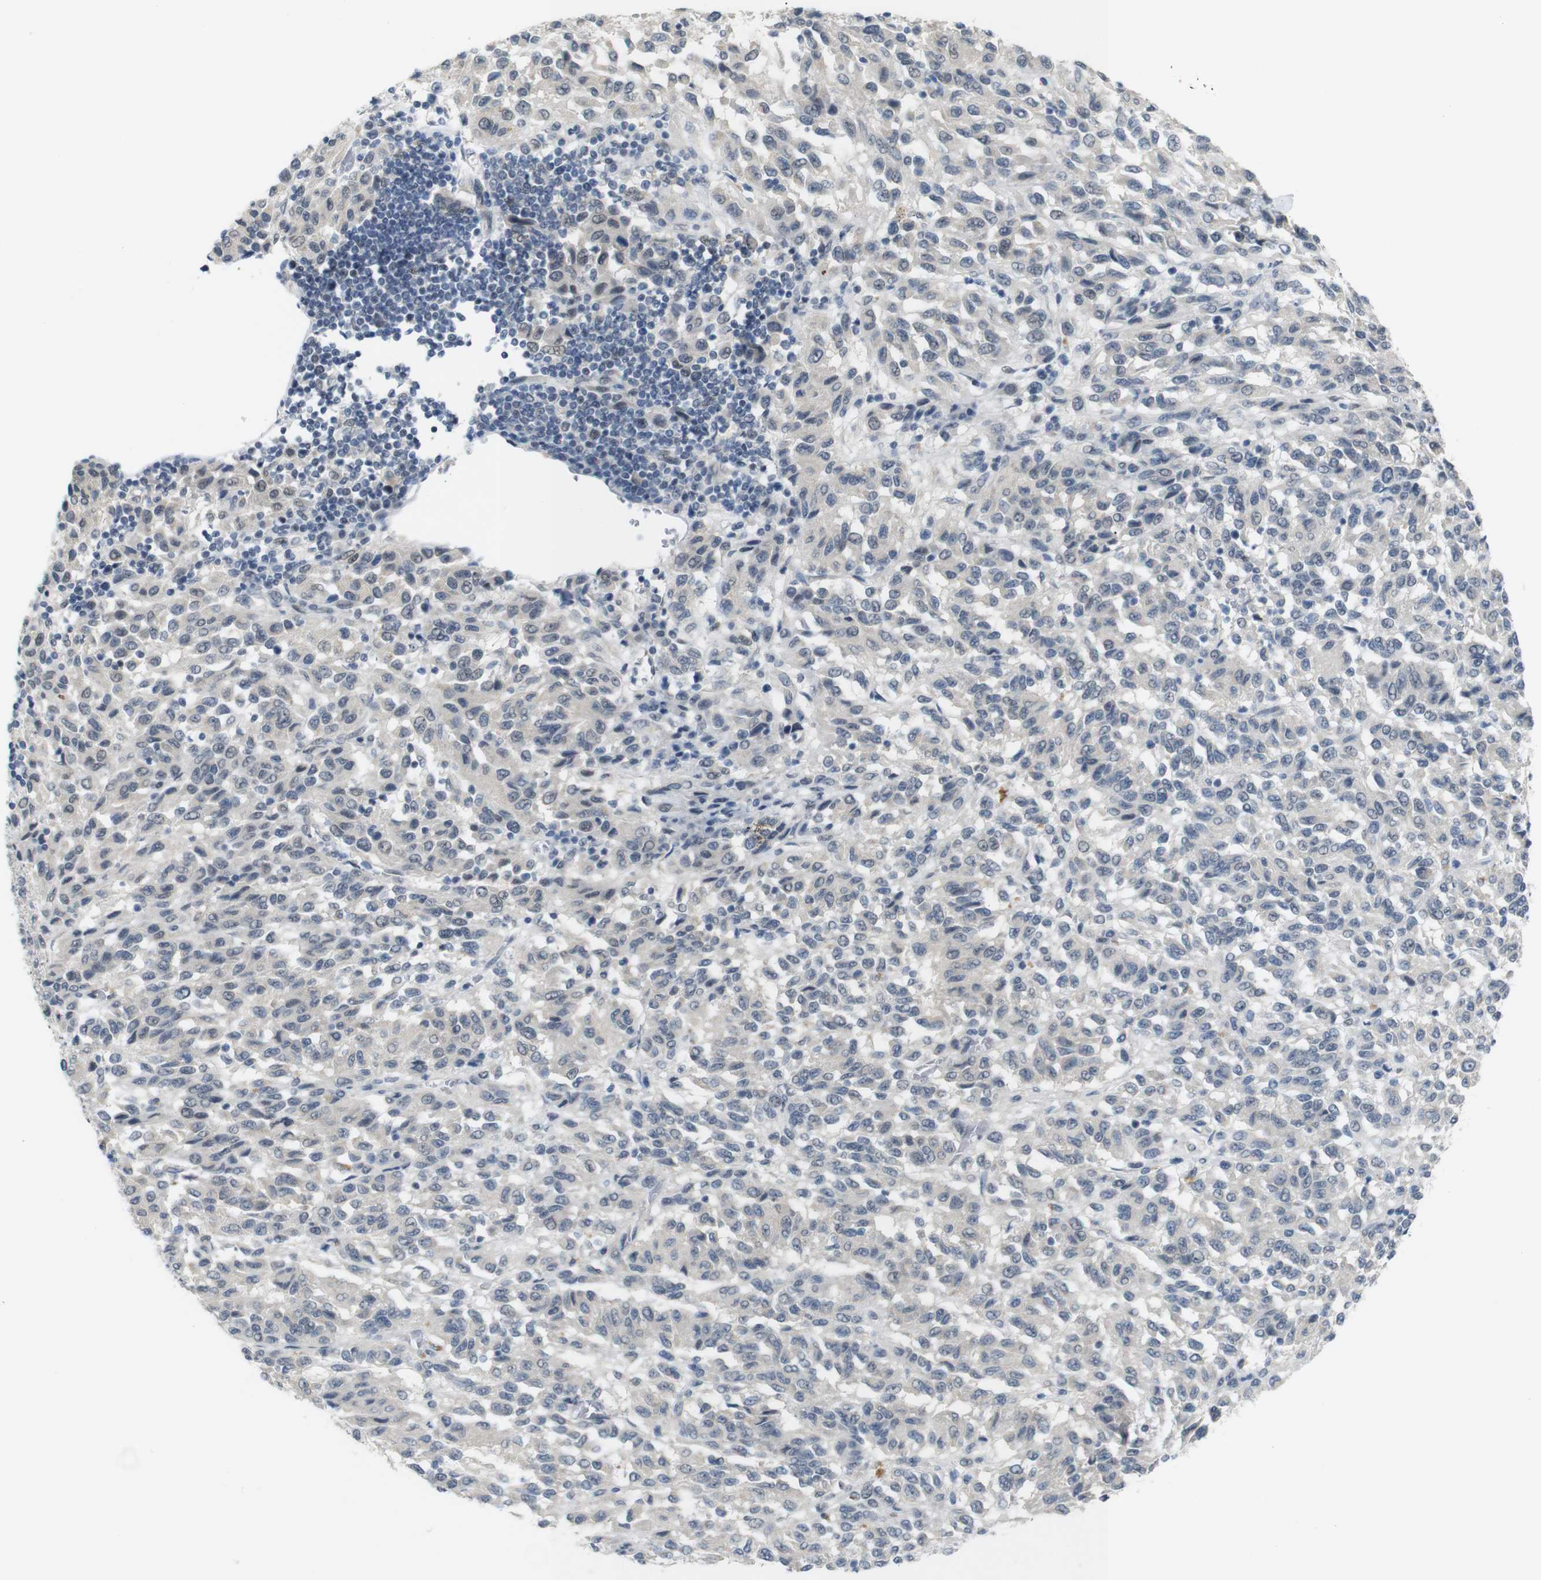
{"staining": {"intensity": "negative", "quantity": "none", "location": "none"}, "tissue": "melanoma", "cell_type": "Tumor cells", "image_type": "cancer", "snomed": [{"axis": "morphology", "description": "Malignant melanoma, Metastatic site"}, {"axis": "topography", "description": "Lung"}], "caption": "Melanoma was stained to show a protein in brown. There is no significant expression in tumor cells. (IHC, brightfield microscopy, high magnification).", "gene": "GPR158", "patient": {"sex": "male", "age": 64}}